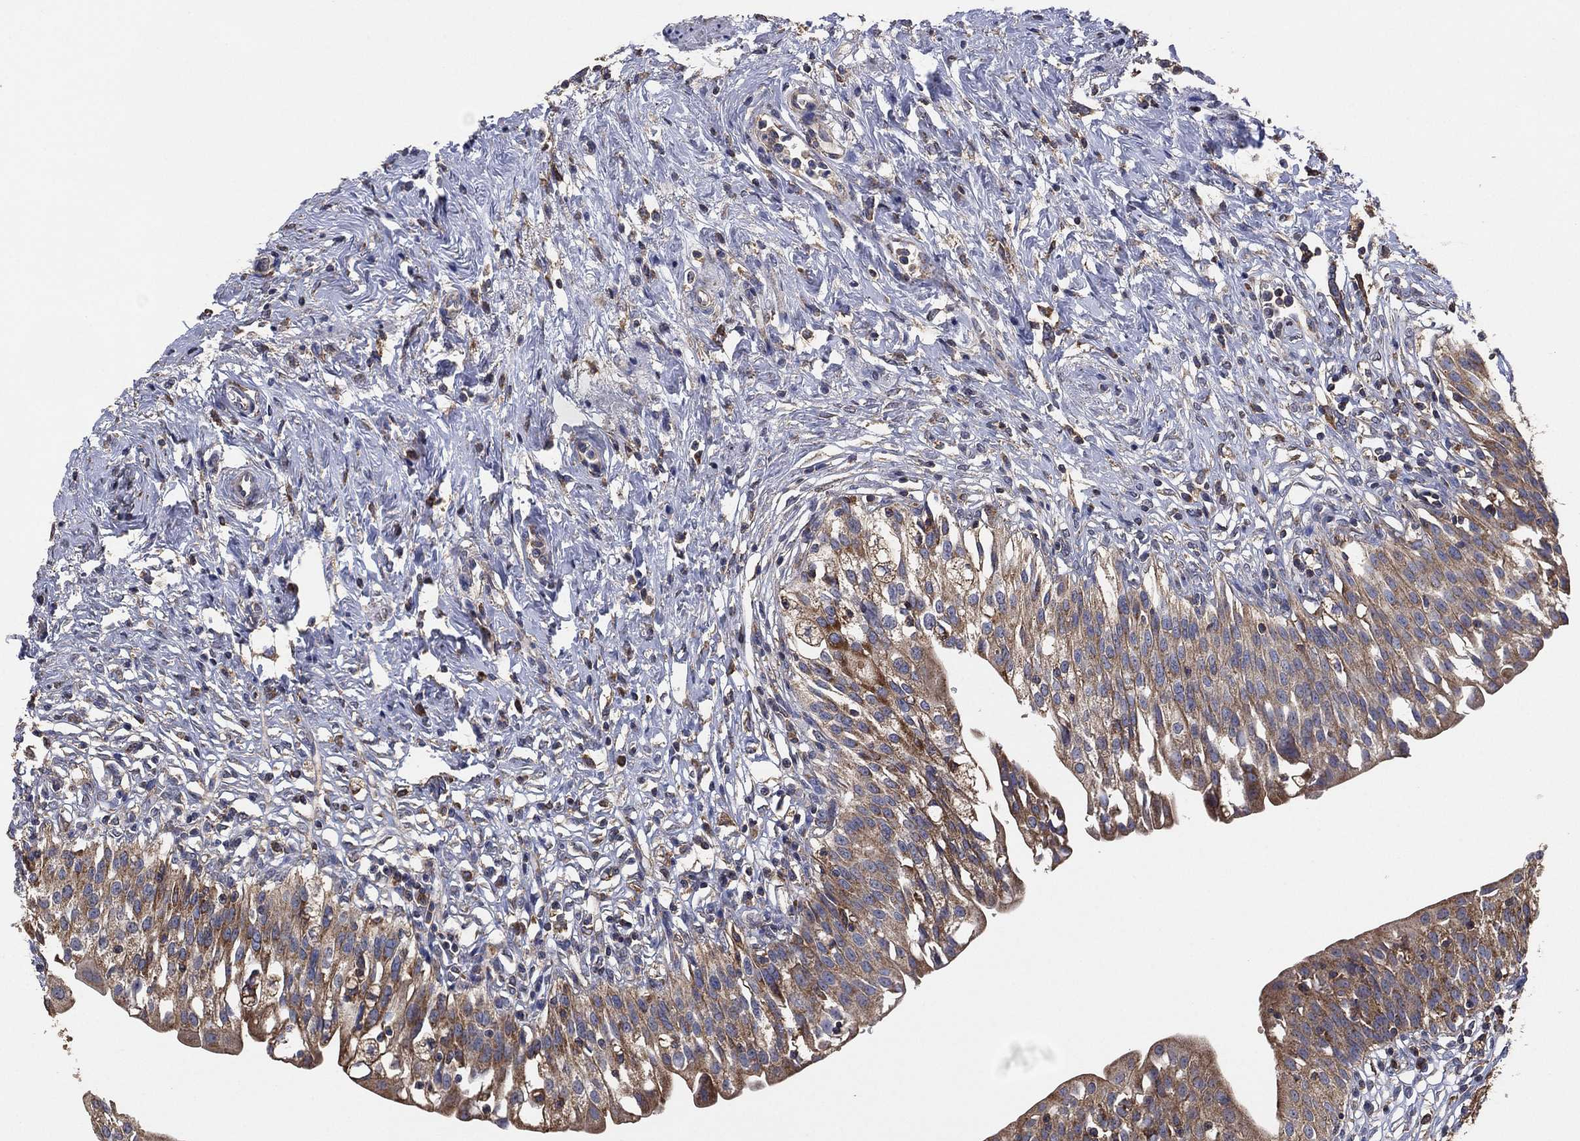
{"staining": {"intensity": "moderate", "quantity": "25%-75%", "location": "cytoplasmic/membranous"}, "tissue": "urinary bladder", "cell_type": "Urothelial cells", "image_type": "normal", "snomed": [{"axis": "morphology", "description": "Normal tissue, NOS"}, {"axis": "topography", "description": "Urinary bladder"}], "caption": "An IHC photomicrograph of benign tissue is shown. Protein staining in brown shows moderate cytoplasmic/membranous positivity in urinary bladder within urothelial cells.", "gene": "LIMD1", "patient": {"sex": "male", "age": 76}}